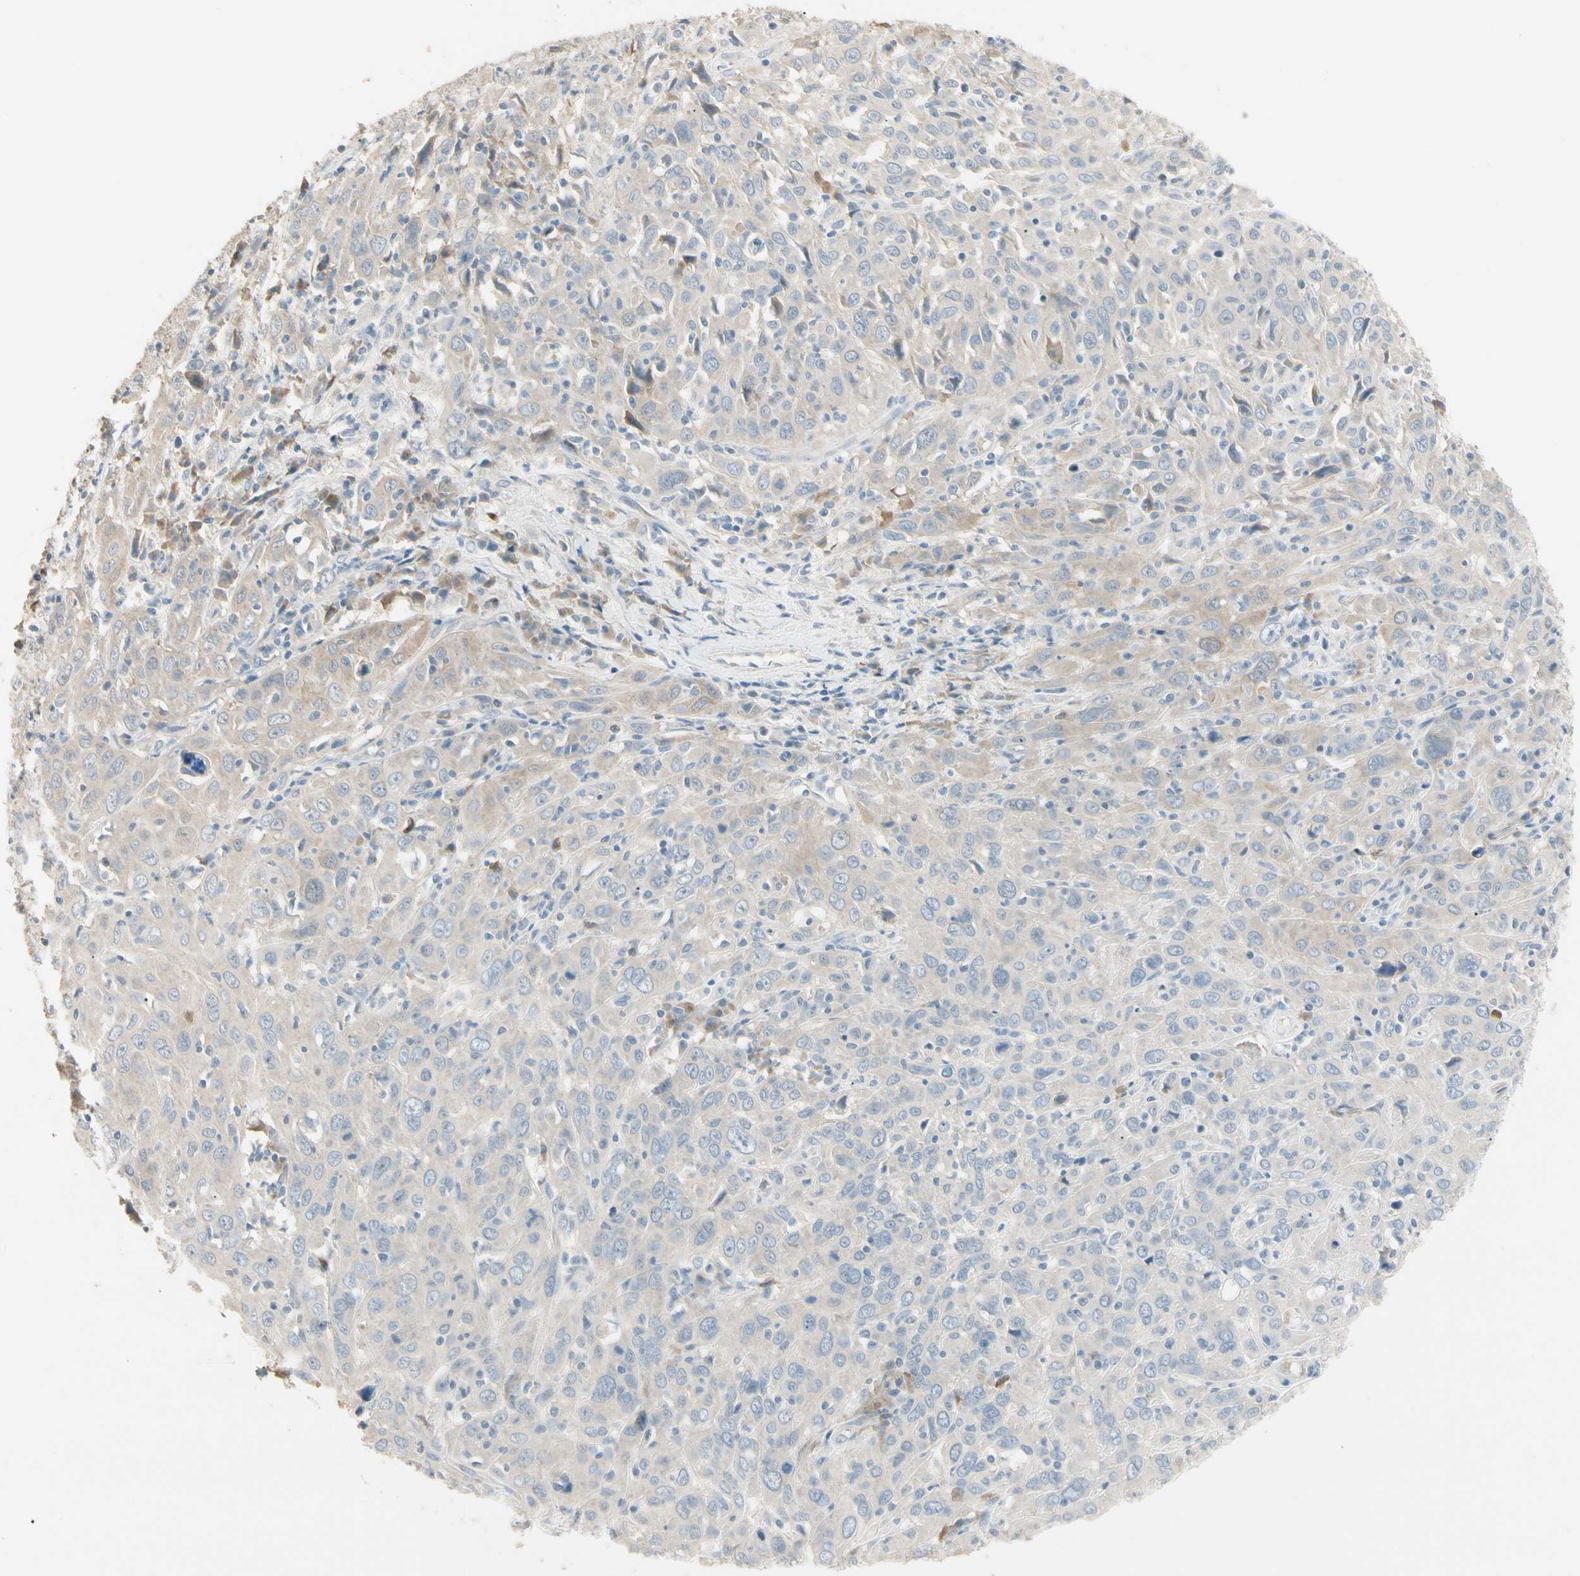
{"staining": {"intensity": "weak", "quantity": "<25%", "location": "cytoplasmic/membranous"}, "tissue": "cervical cancer", "cell_type": "Tumor cells", "image_type": "cancer", "snomed": [{"axis": "morphology", "description": "Squamous cell carcinoma, NOS"}, {"axis": "topography", "description": "Cervix"}], "caption": "This is an immunohistochemistry histopathology image of squamous cell carcinoma (cervical). There is no staining in tumor cells.", "gene": "GNE", "patient": {"sex": "female", "age": 46}}